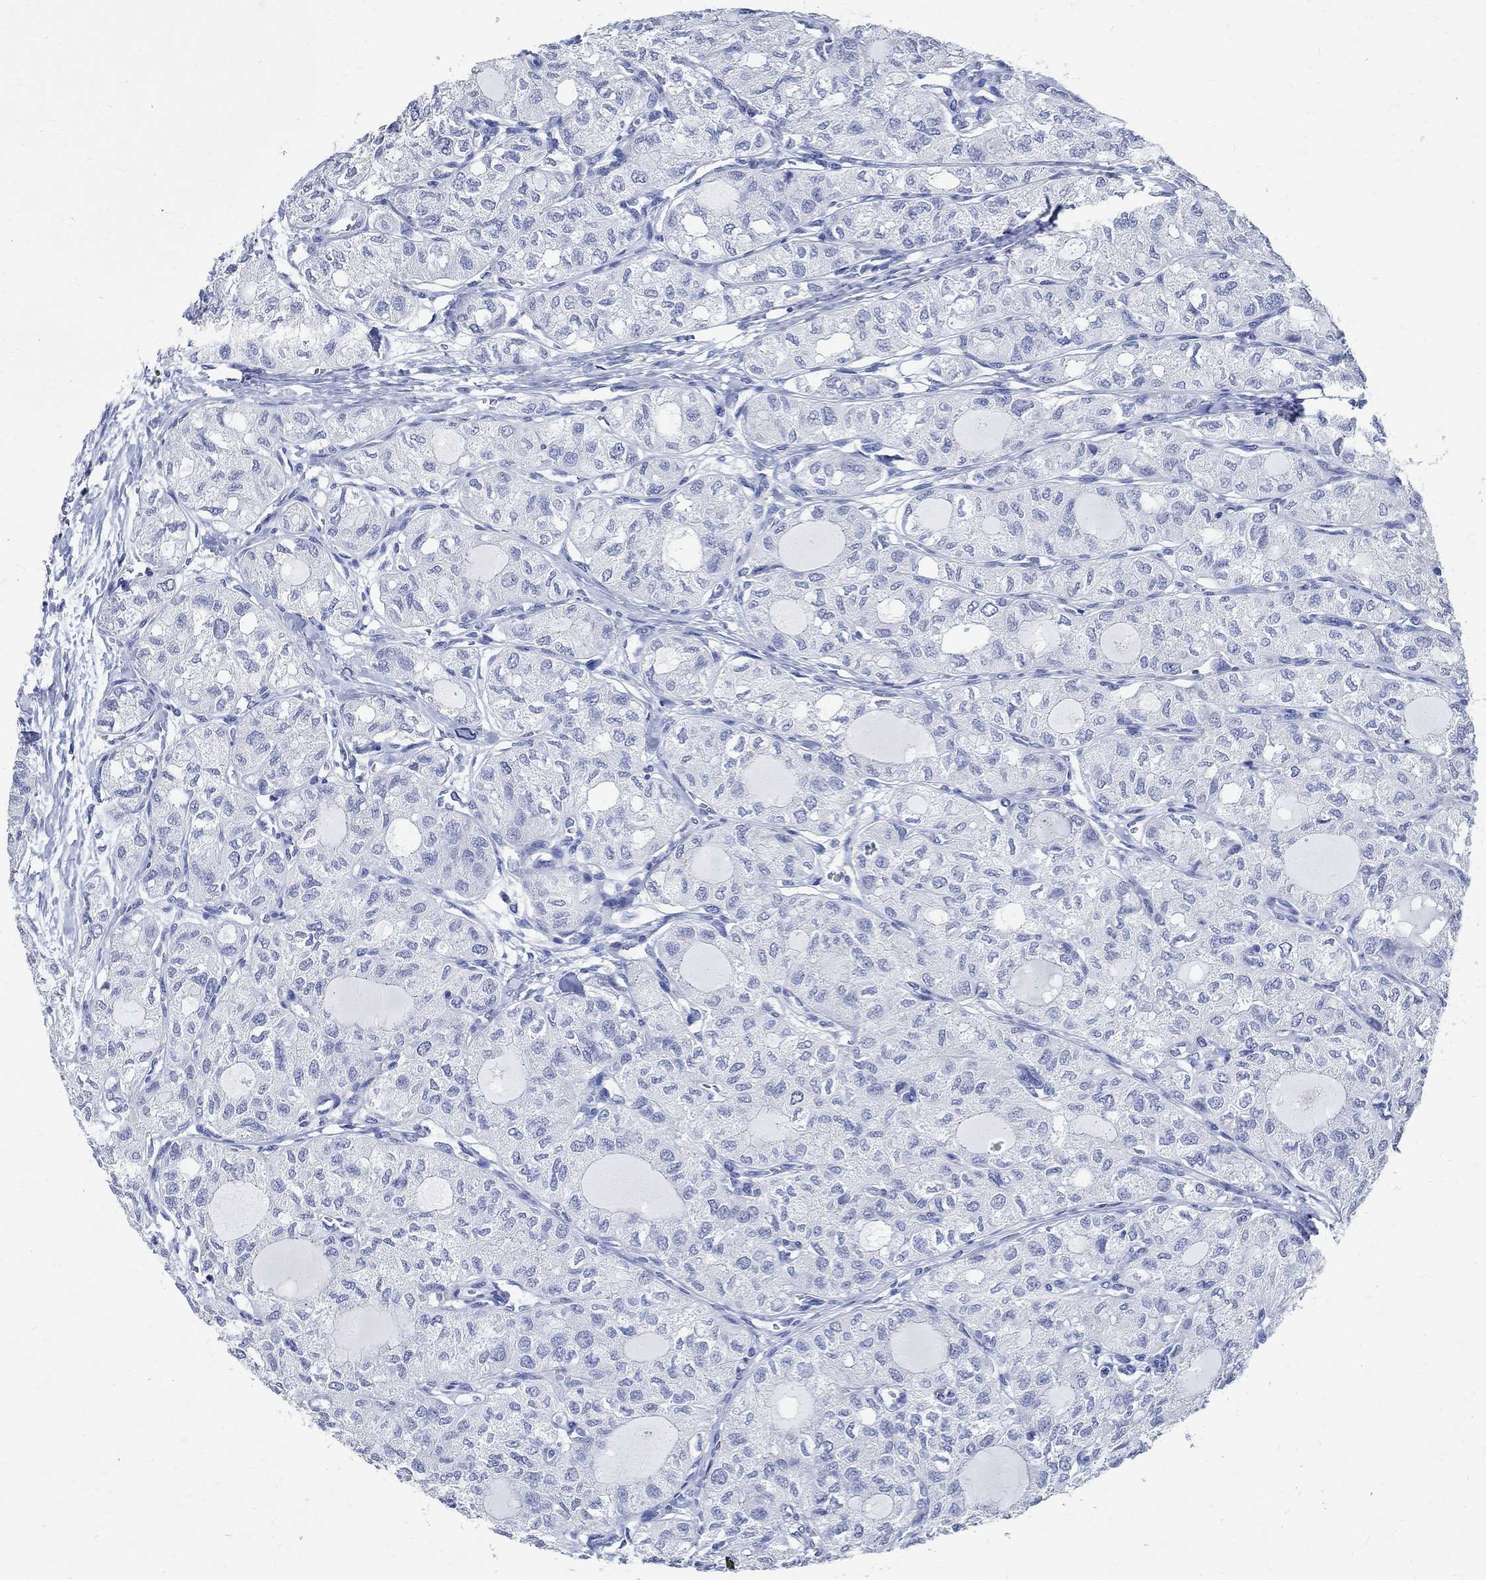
{"staining": {"intensity": "negative", "quantity": "none", "location": "none"}, "tissue": "thyroid cancer", "cell_type": "Tumor cells", "image_type": "cancer", "snomed": [{"axis": "morphology", "description": "Follicular adenoma carcinoma, NOS"}, {"axis": "topography", "description": "Thyroid gland"}], "caption": "This is an immunohistochemistry micrograph of thyroid follicular adenoma carcinoma. There is no positivity in tumor cells.", "gene": "TMEM221", "patient": {"sex": "male", "age": 75}}